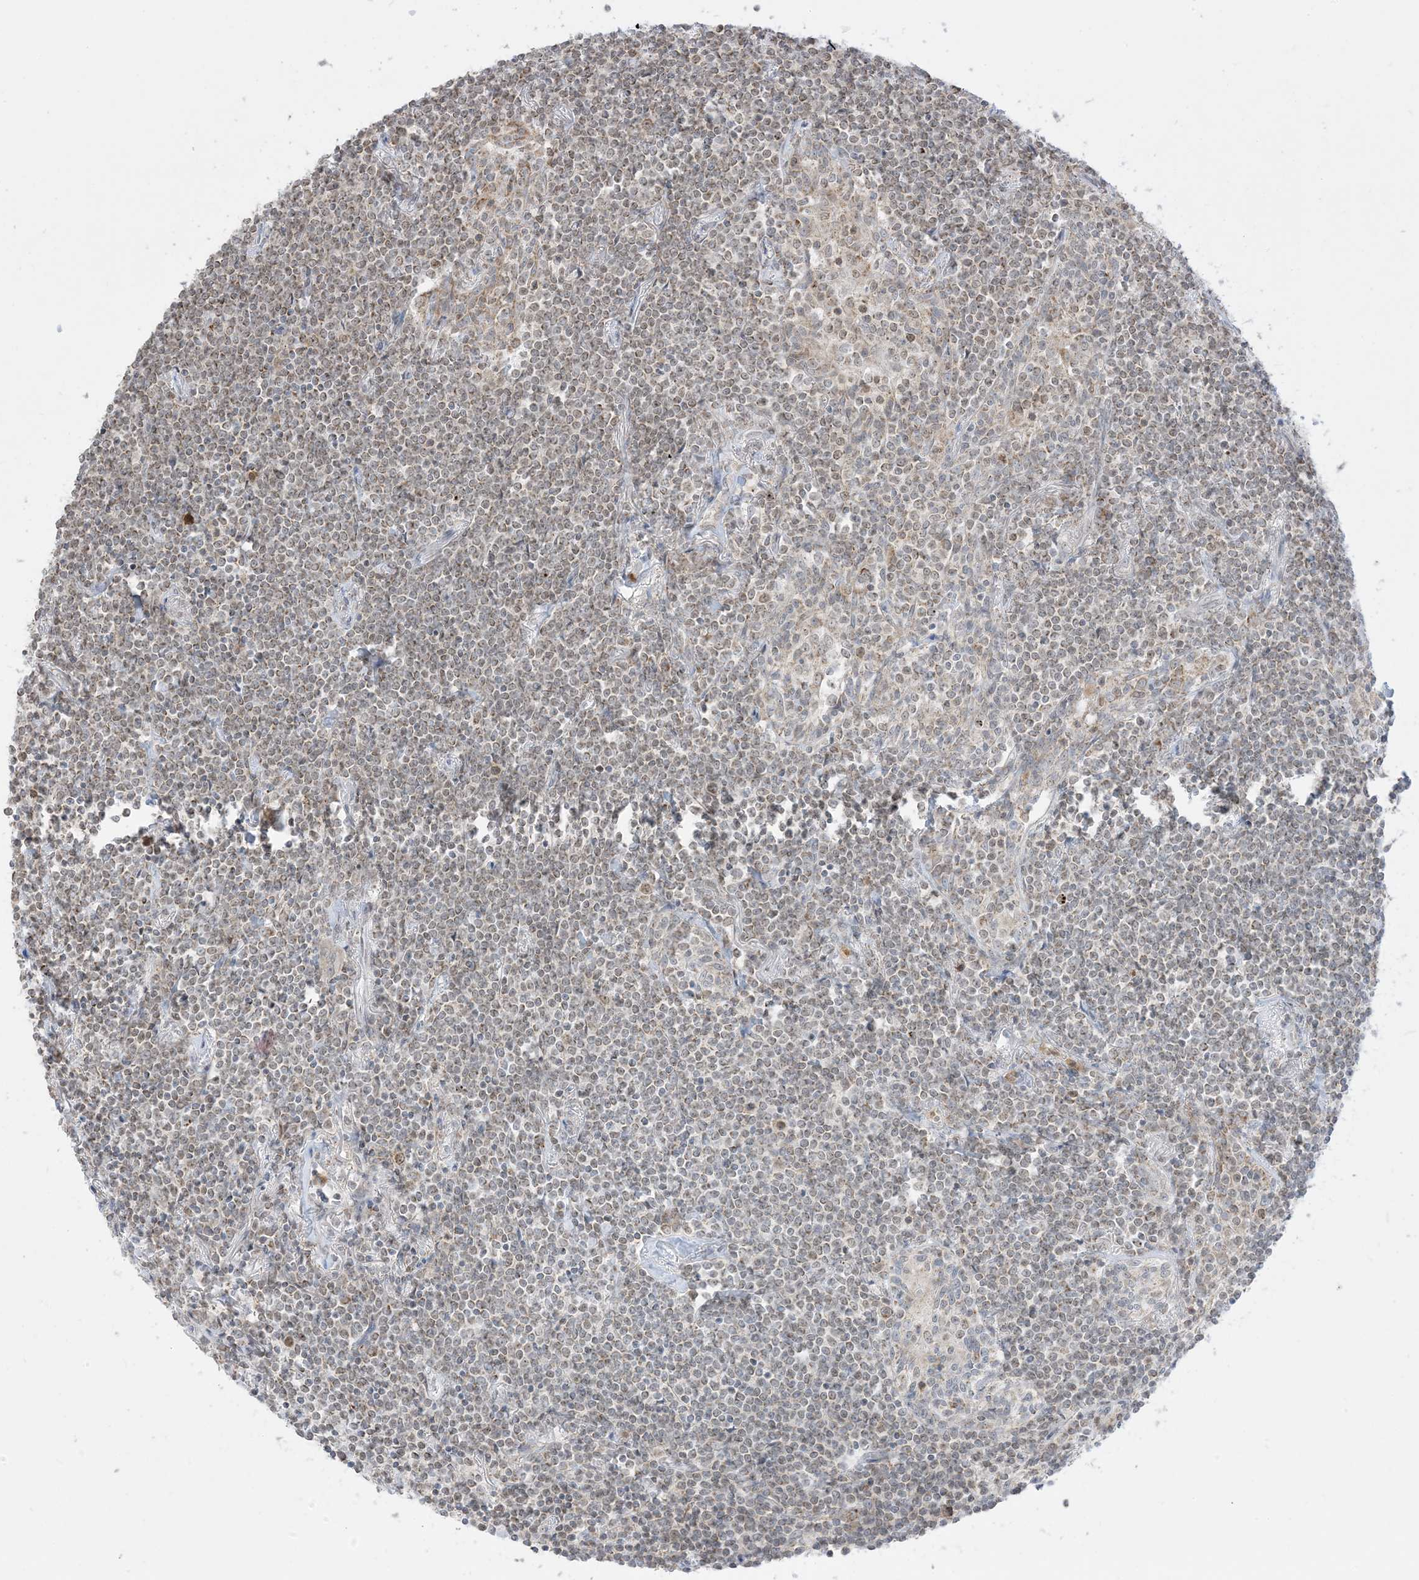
{"staining": {"intensity": "weak", "quantity": ">75%", "location": "cytoplasmic/membranous"}, "tissue": "lymphoma", "cell_type": "Tumor cells", "image_type": "cancer", "snomed": [{"axis": "morphology", "description": "Malignant lymphoma, non-Hodgkin's type, Low grade"}, {"axis": "topography", "description": "Lung"}], "caption": "This photomicrograph demonstrates malignant lymphoma, non-Hodgkin's type (low-grade) stained with immunohistochemistry to label a protein in brown. The cytoplasmic/membranous of tumor cells show weak positivity for the protein. Nuclei are counter-stained blue.", "gene": "KANSL3", "patient": {"sex": "female", "age": 71}}